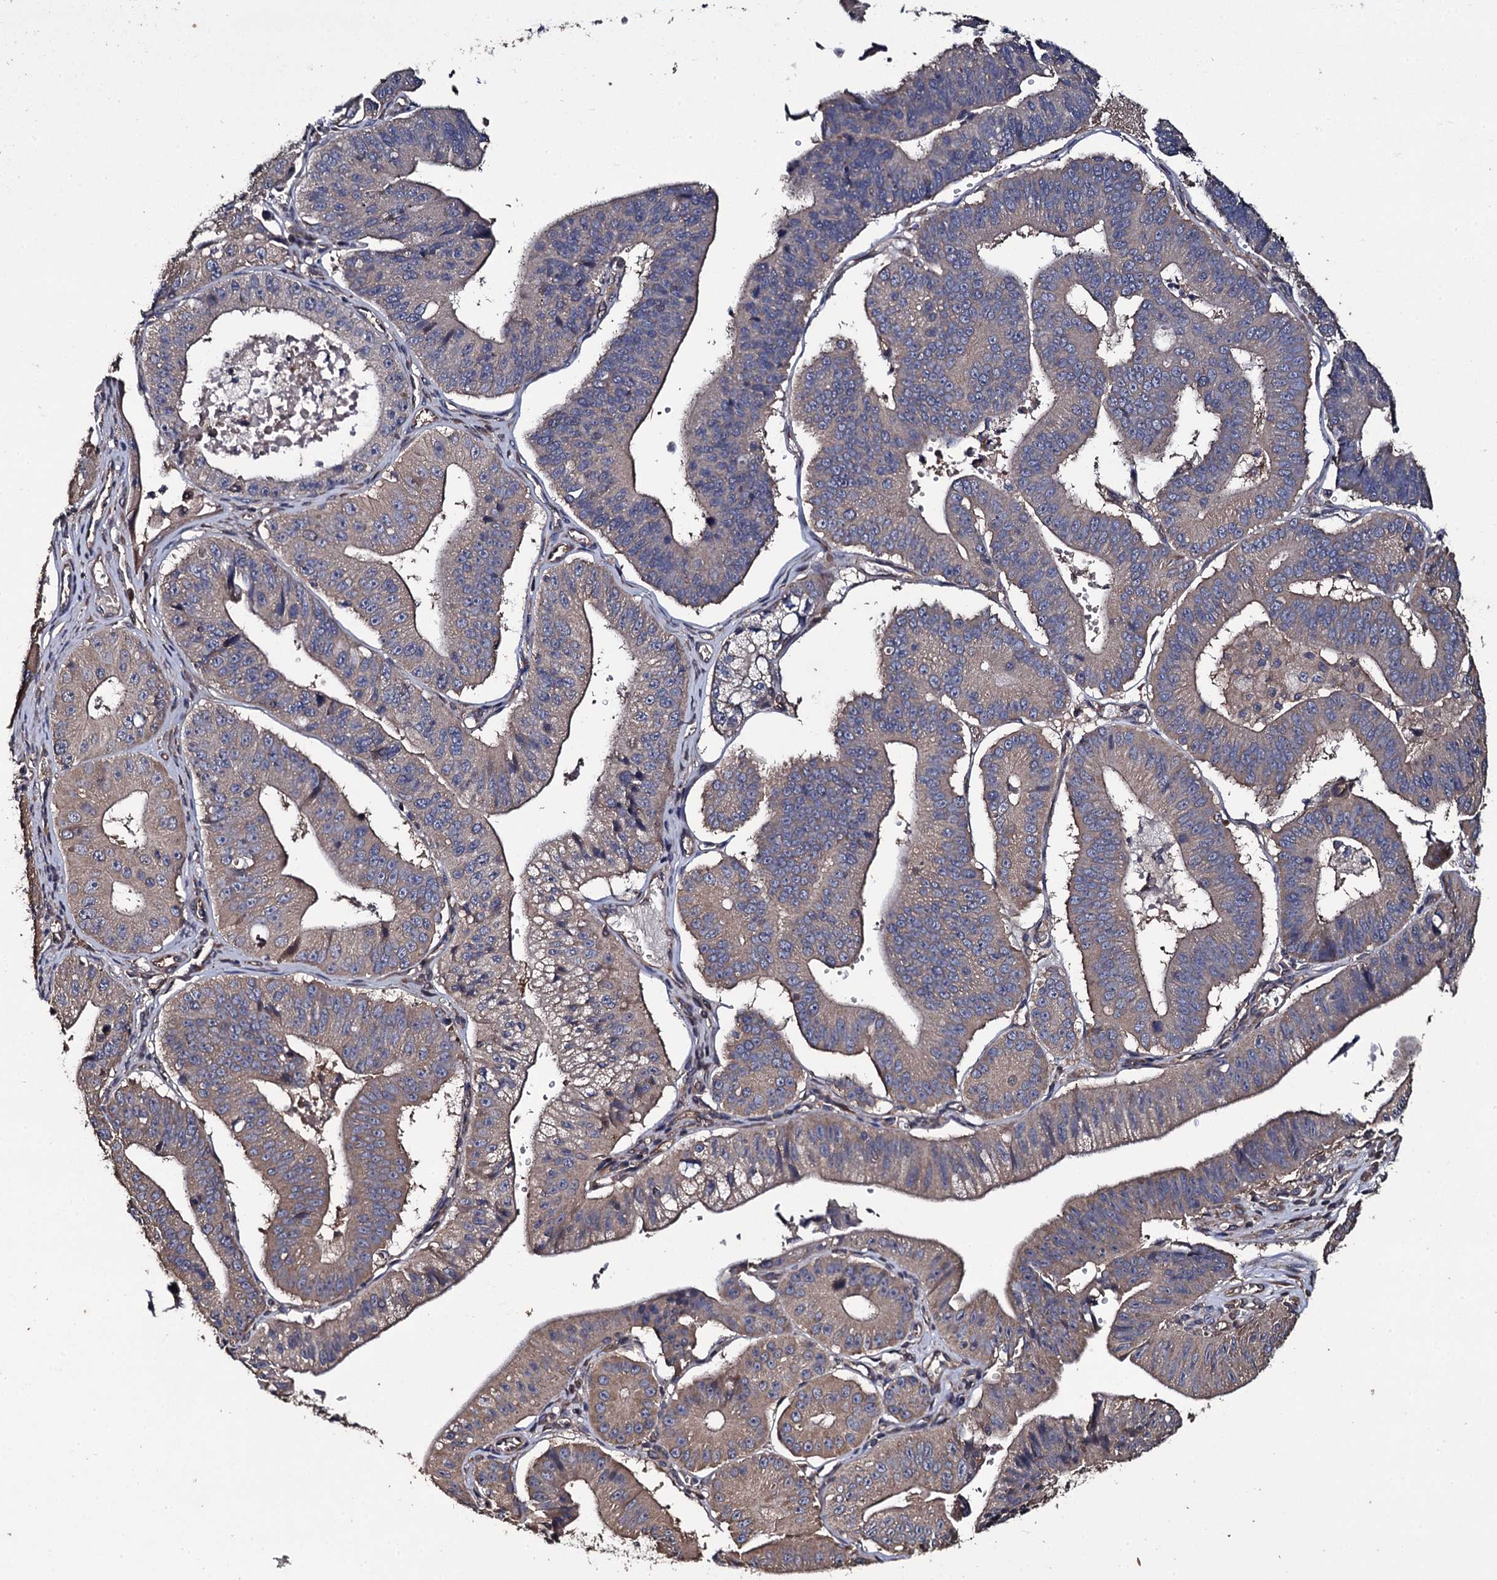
{"staining": {"intensity": "weak", "quantity": "25%-75%", "location": "cytoplasmic/membranous"}, "tissue": "stomach cancer", "cell_type": "Tumor cells", "image_type": "cancer", "snomed": [{"axis": "morphology", "description": "Adenocarcinoma, NOS"}, {"axis": "topography", "description": "Stomach"}], "caption": "This is a micrograph of immunohistochemistry (IHC) staining of stomach adenocarcinoma, which shows weak staining in the cytoplasmic/membranous of tumor cells.", "gene": "TTC23", "patient": {"sex": "male", "age": 59}}